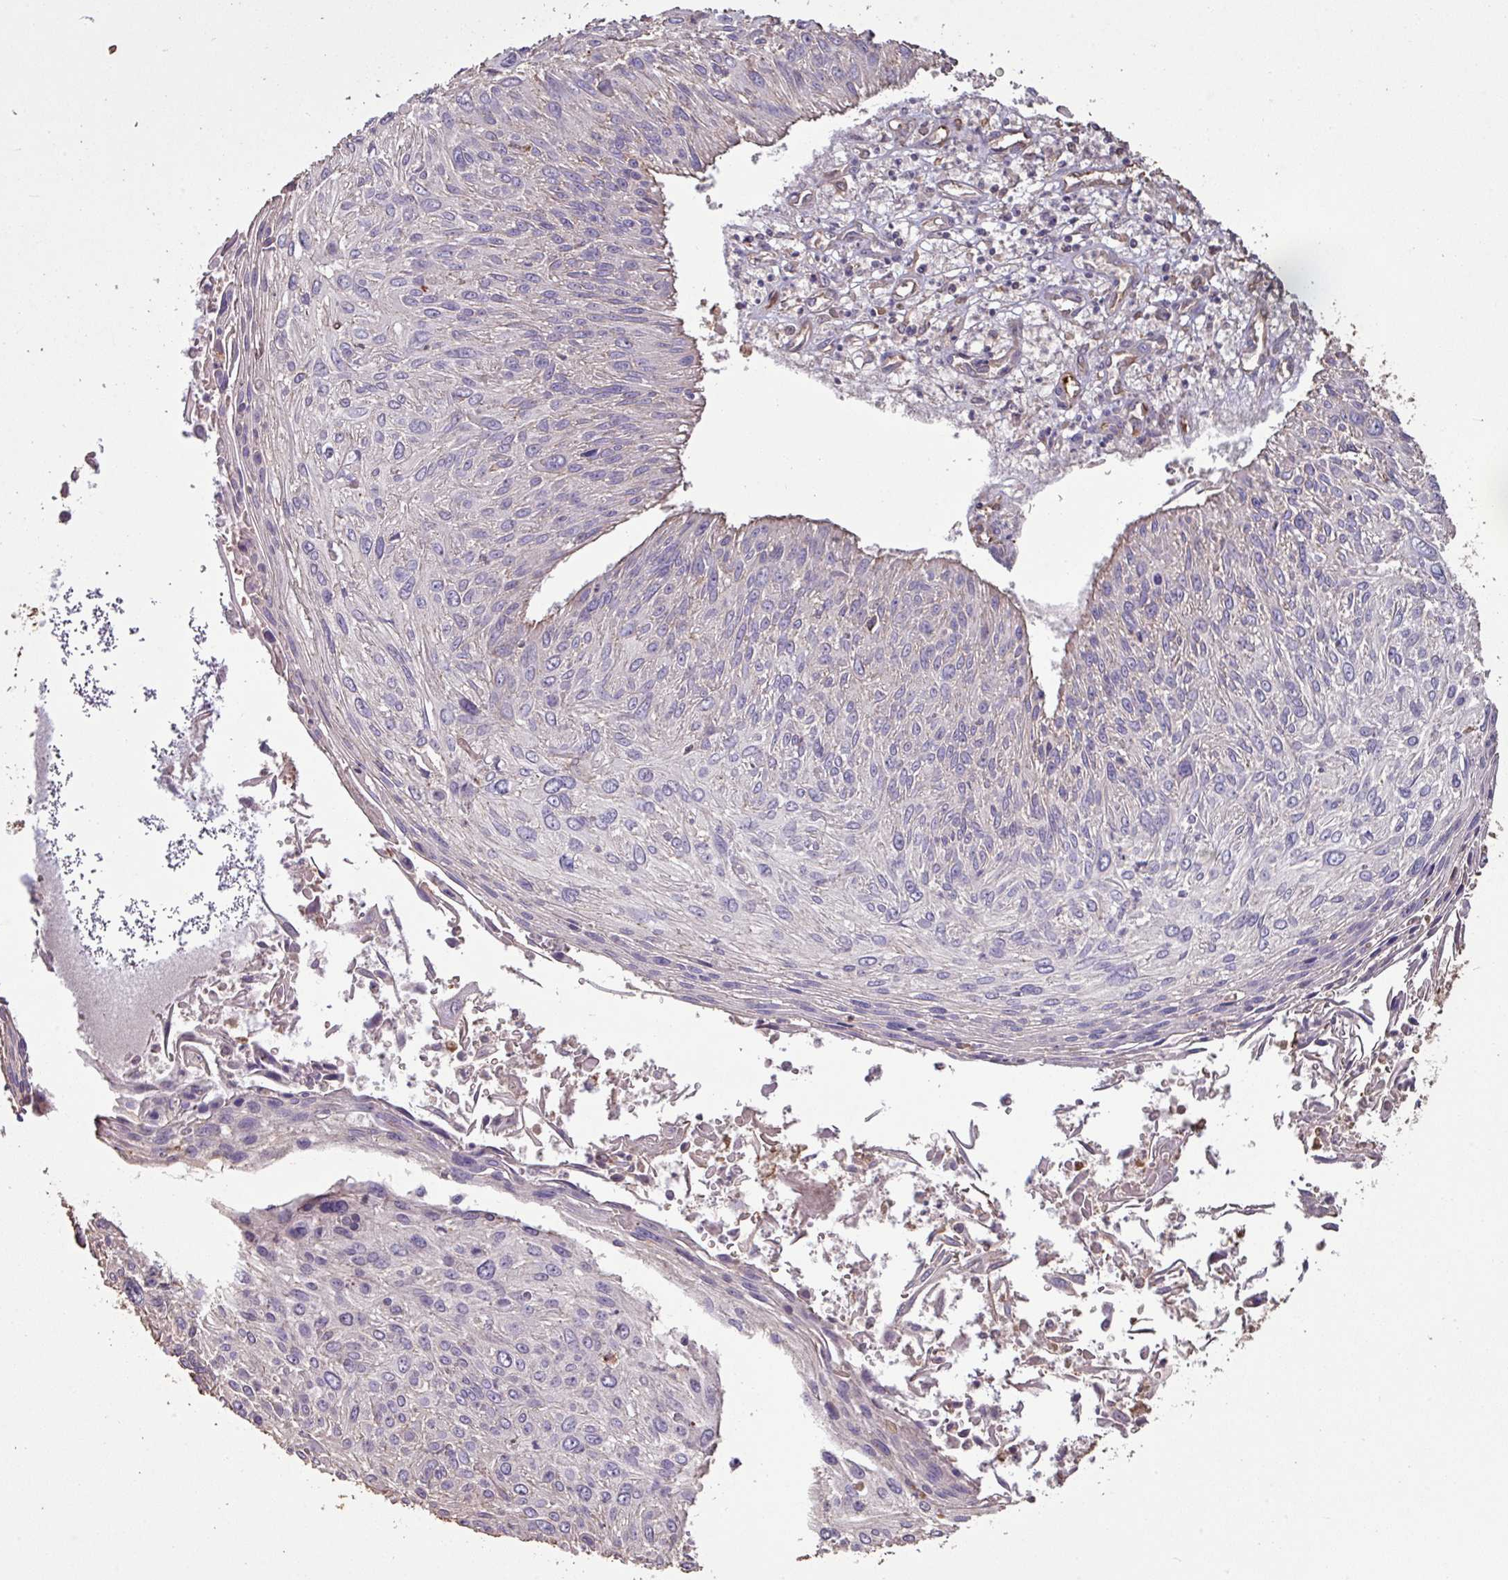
{"staining": {"intensity": "negative", "quantity": "none", "location": "none"}, "tissue": "cervical cancer", "cell_type": "Tumor cells", "image_type": "cancer", "snomed": [{"axis": "morphology", "description": "Squamous cell carcinoma, NOS"}, {"axis": "topography", "description": "Cervix"}], "caption": "Cervical squamous cell carcinoma stained for a protein using immunohistochemistry (IHC) exhibits no expression tumor cells.", "gene": "CAMK2B", "patient": {"sex": "female", "age": 51}}